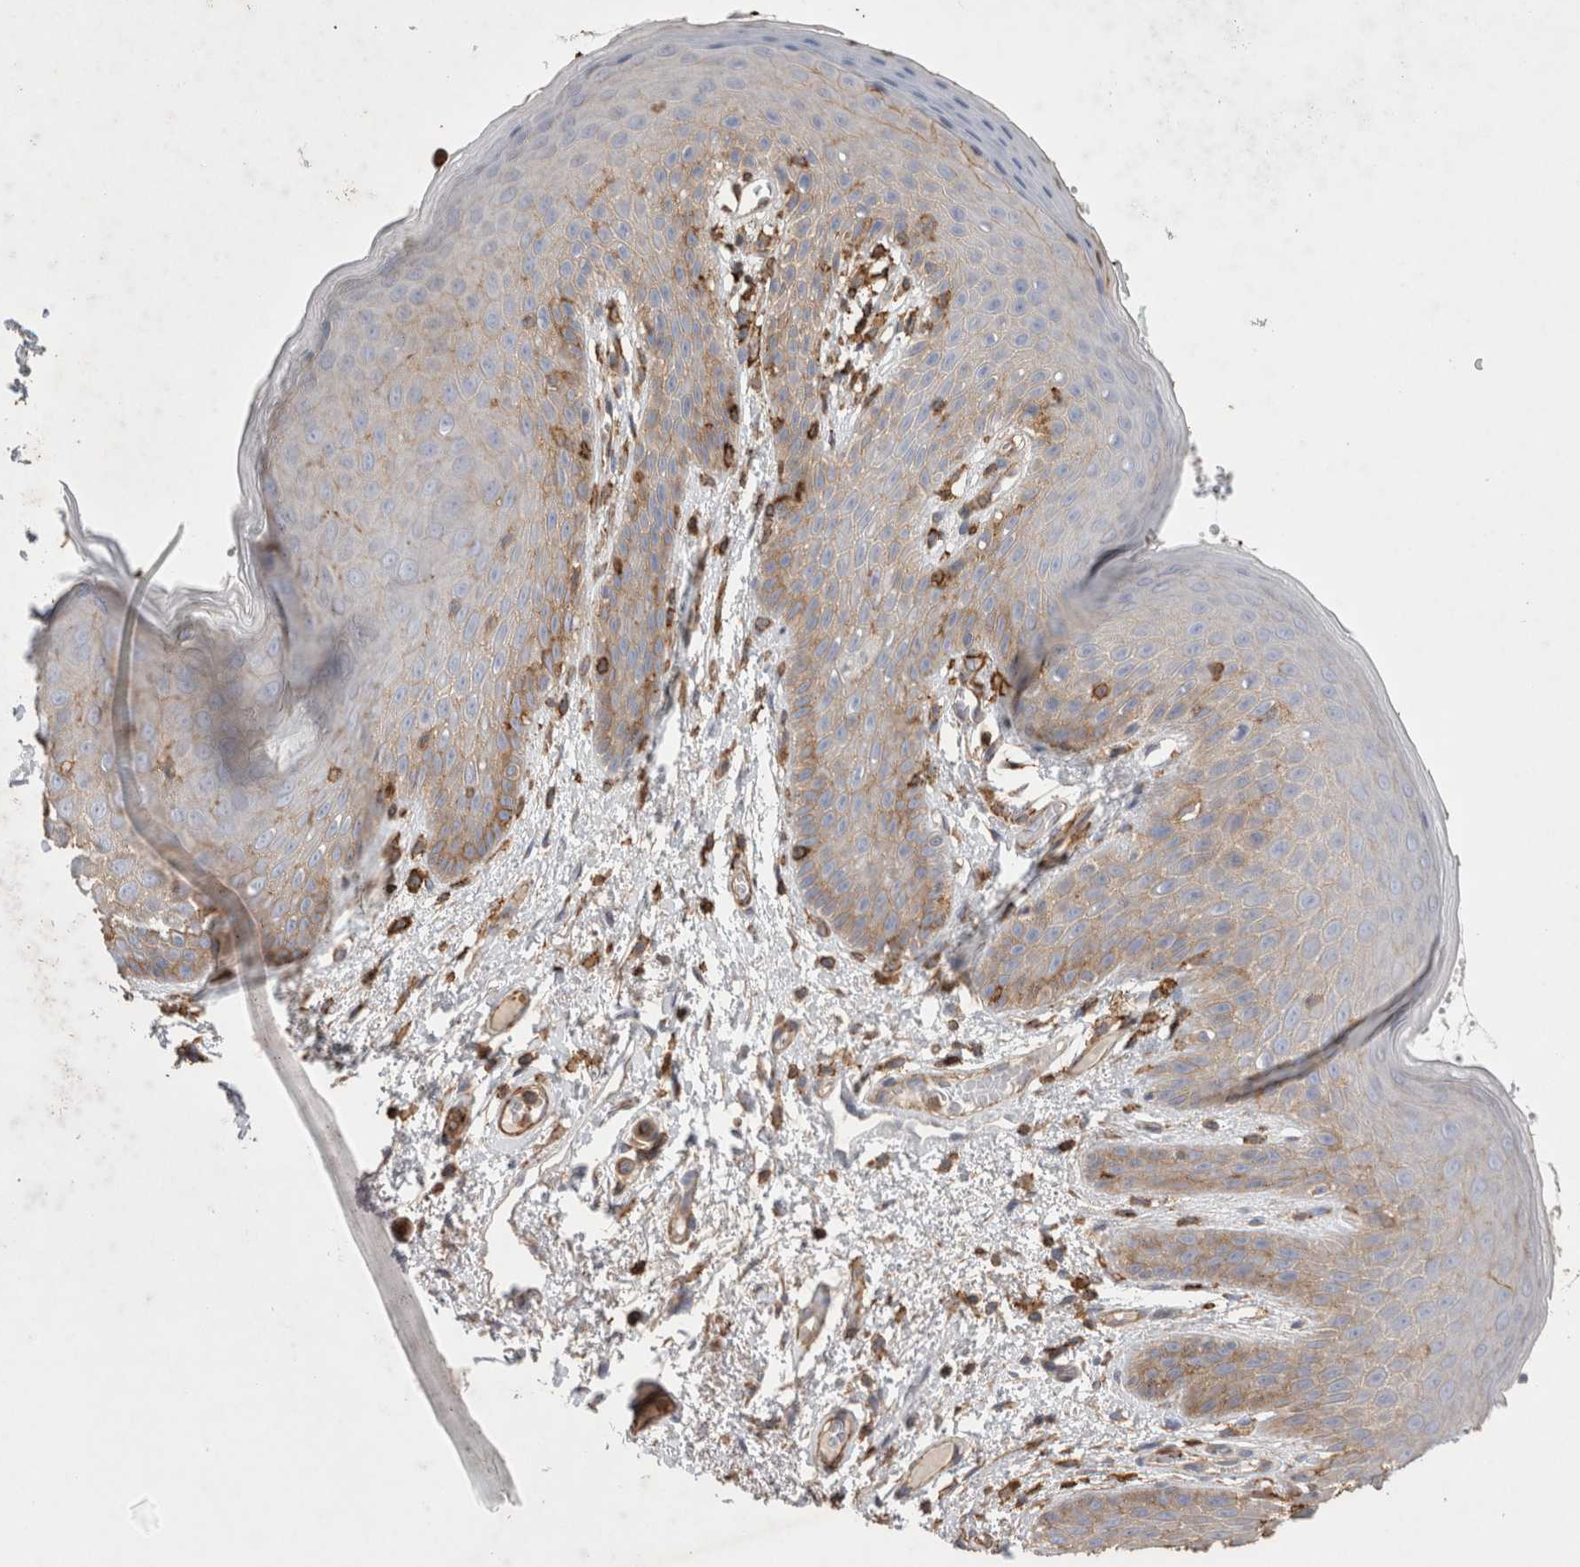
{"staining": {"intensity": "moderate", "quantity": "<25%", "location": "cytoplasmic/membranous"}, "tissue": "skin", "cell_type": "Epidermal cells", "image_type": "normal", "snomed": [{"axis": "morphology", "description": "Normal tissue, NOS"}, {"axis": "topography", "description": "Anal"}], "caption": "Epidermal cells reveal moderate cytoplasmic/membranous expression in about <25% of cells in normal skin.", "gene": "GPER1", "patient": {"sex": "male", "age": 74}}